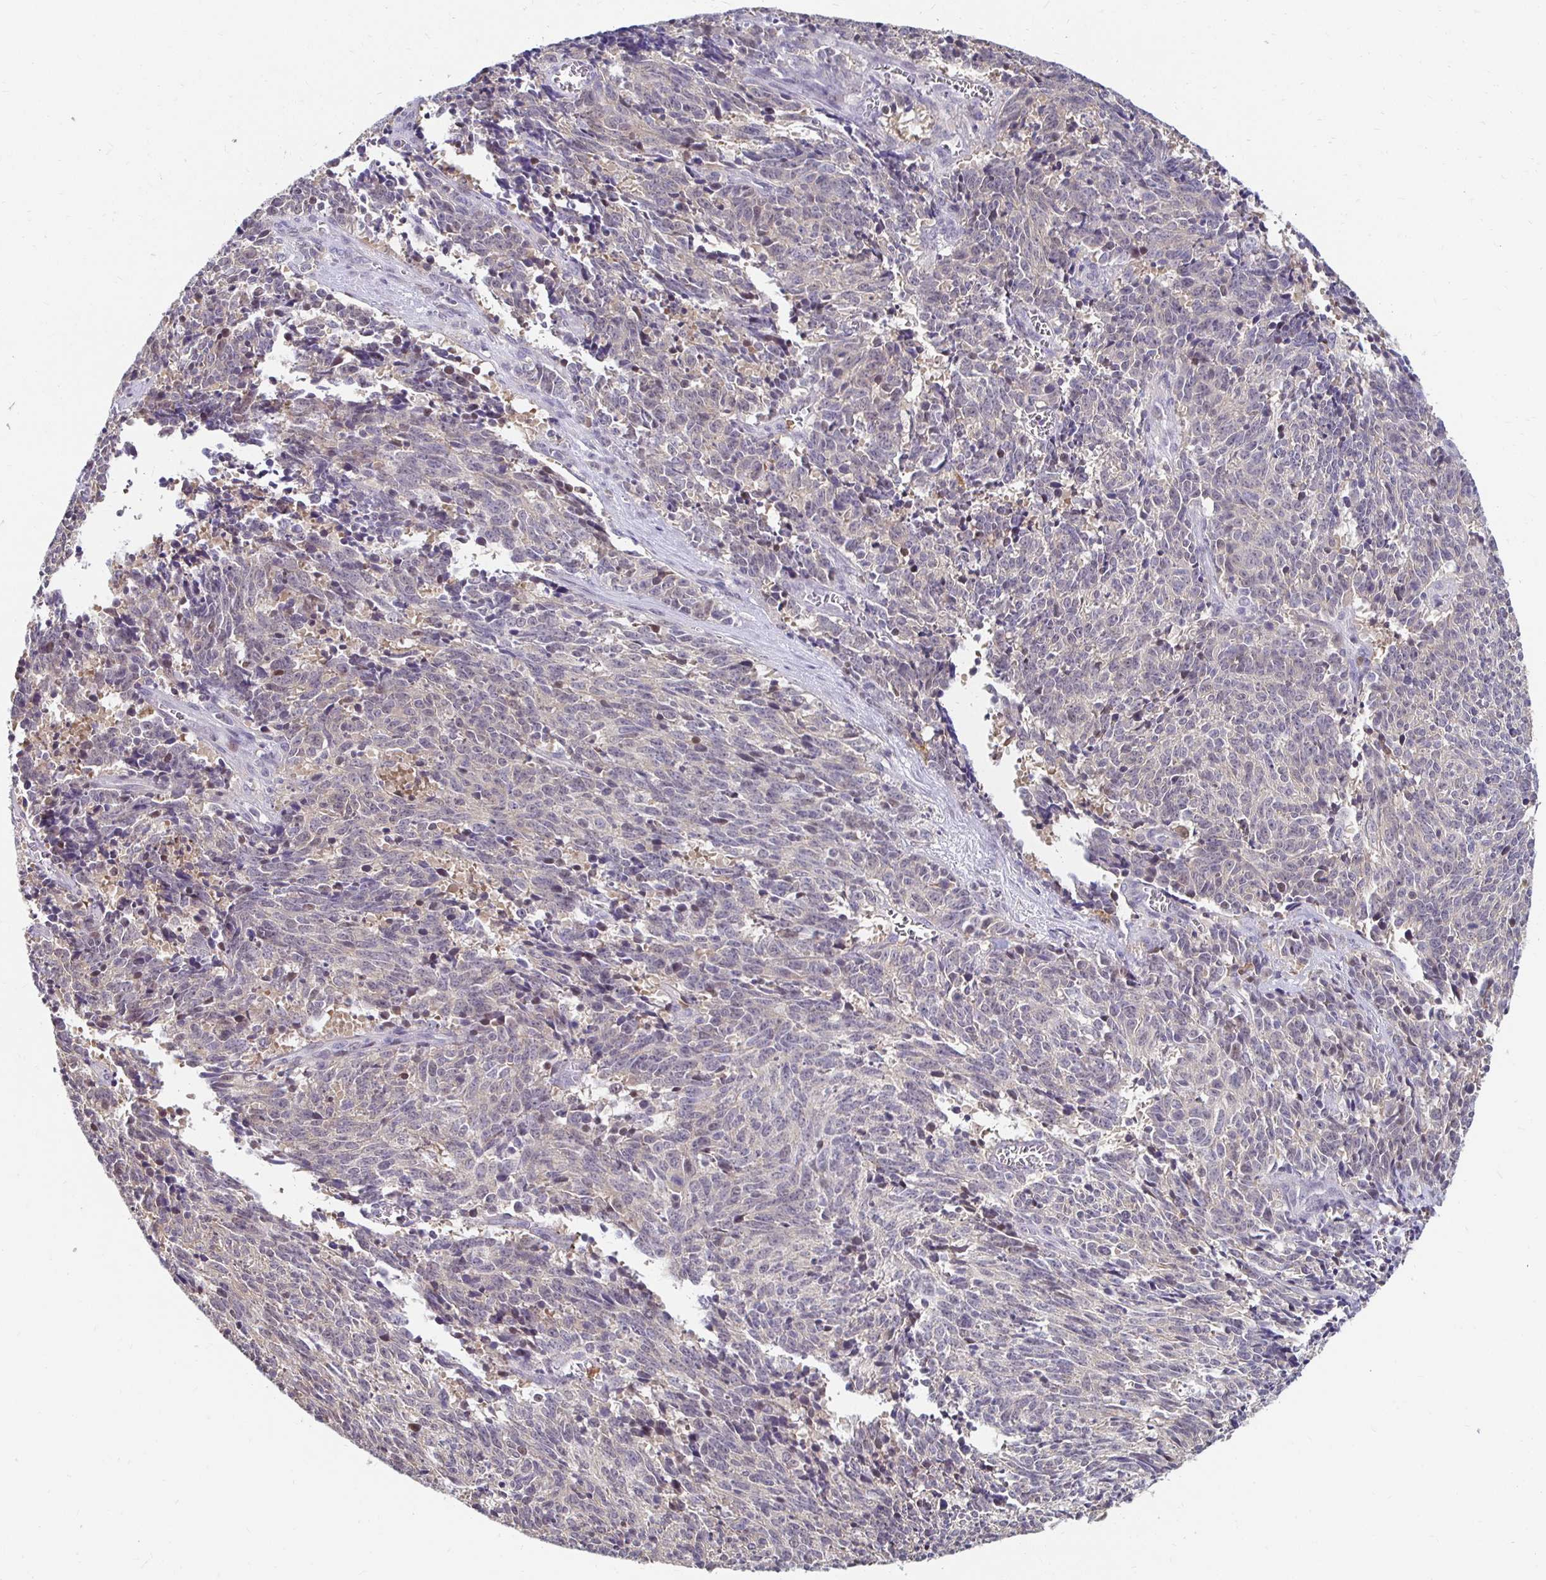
{"staining": {"intensity": "negative", "quantity": "none", "location": "none"}, "tissue": "cervical cancer", "cell_type": "Tumor cells", "image_type": "cancer", "snomed": [{"axis": "morphology", "description": "Squamous cell carcinoma, NOS"}, {"axis": "topography", "description": "Cervix"}], "caption": "The image exhibits no significant positivity in tumor cells of cervical cancer (squamous cell carcinoma).", "gene": "PADI2", "patient": {"sex": "female", "age": 29}}